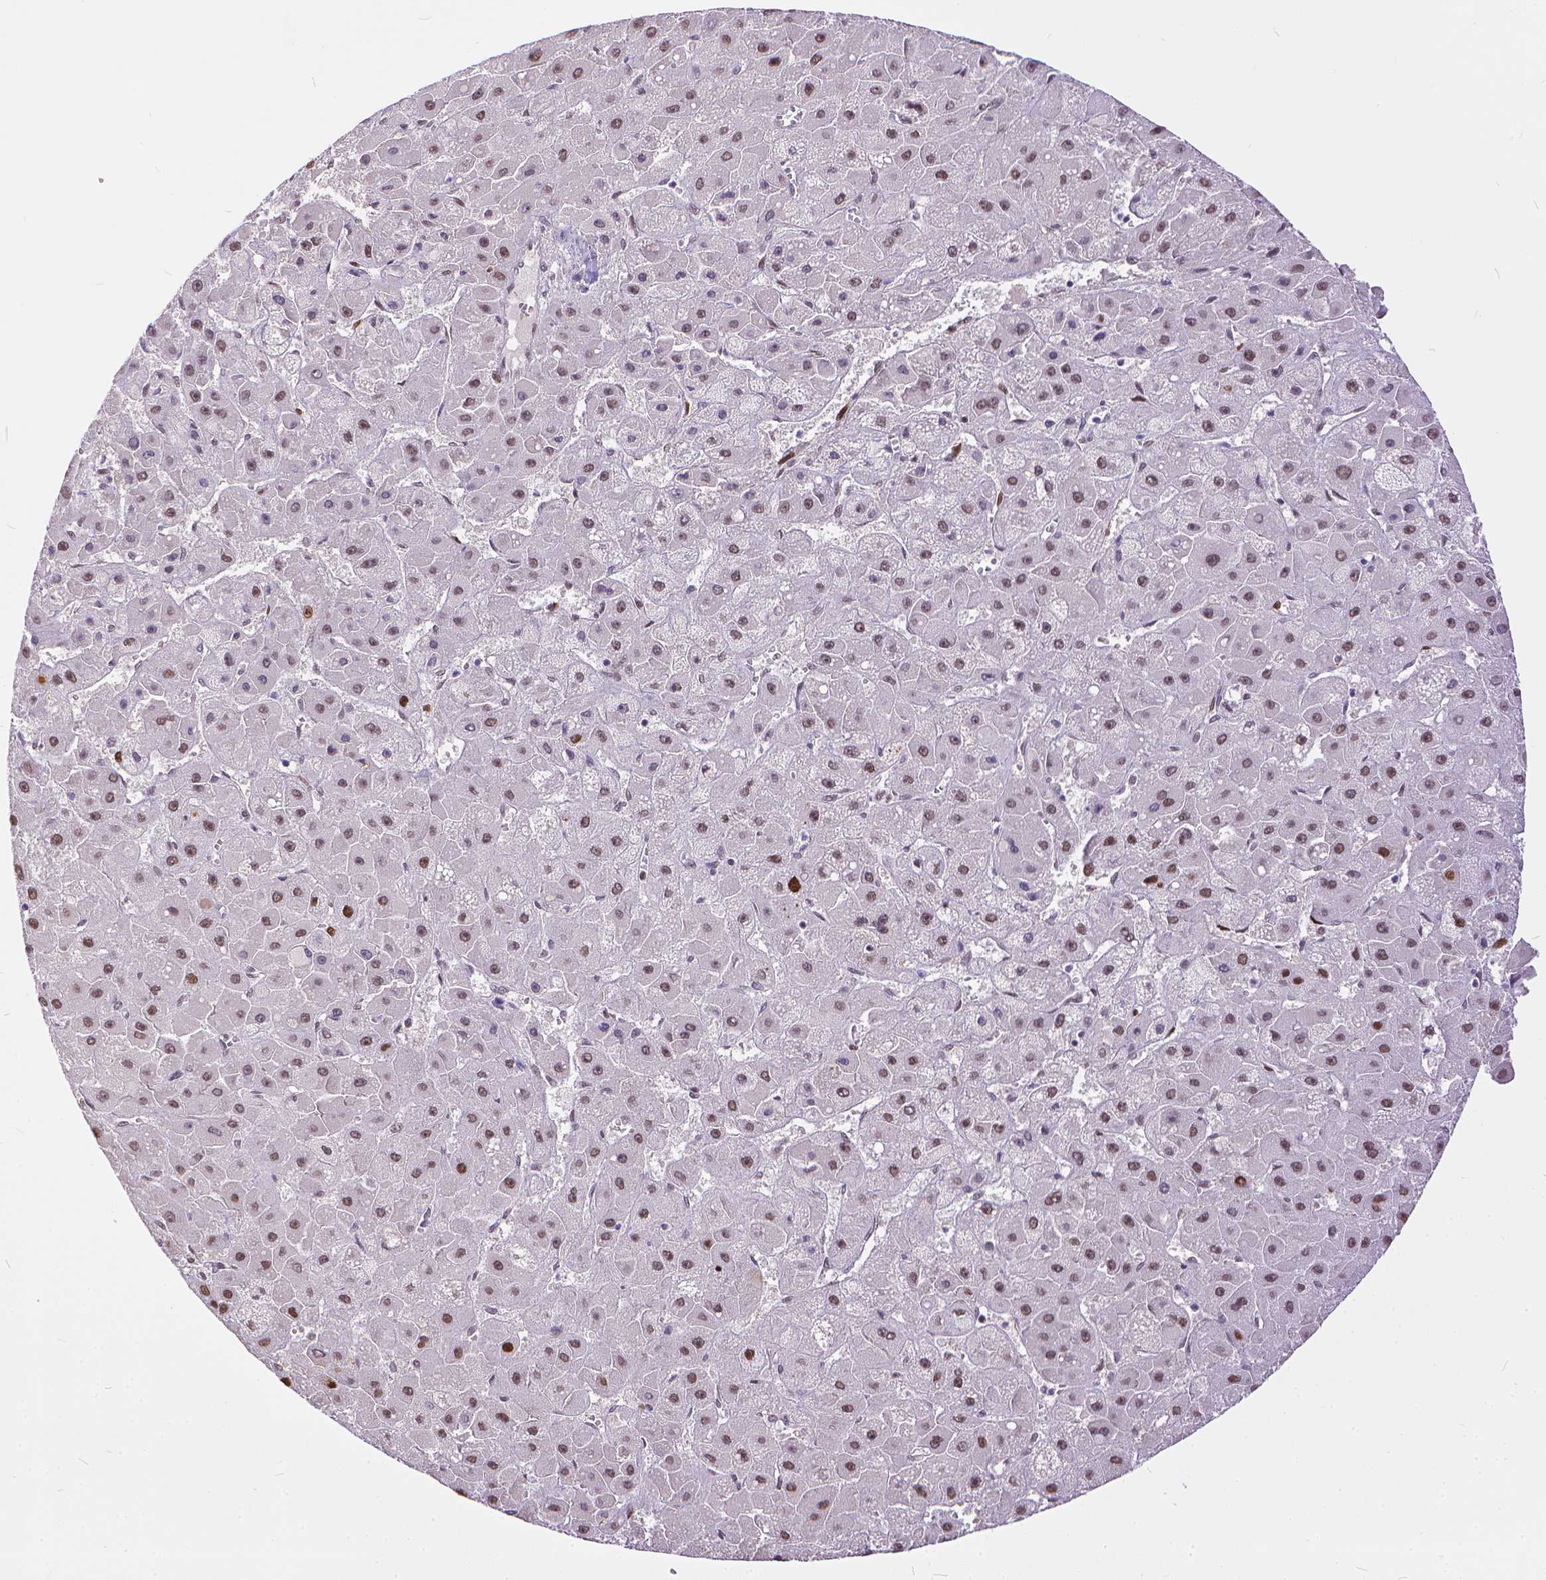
{"staining": {"intensity": "moderate", "quantity": "25%-75%", "location": "nuclear"}, "tissue": "liver cancer", "cell_type": "Tumor cells", "image_type": "cancer", "snomed": [{"axis": "morphology", "description": "Carcinoma, Hepatocellular, NOS"}, {"axis": "topography", "description": "Liver"}], "caption": "Tumor cells reveal medium levels of moderate nuclear expression in approximately 25%-75% of cells in human liver cancer.", "gene": "ERCC1", "patient": {"sex": "female", "age": 25}}